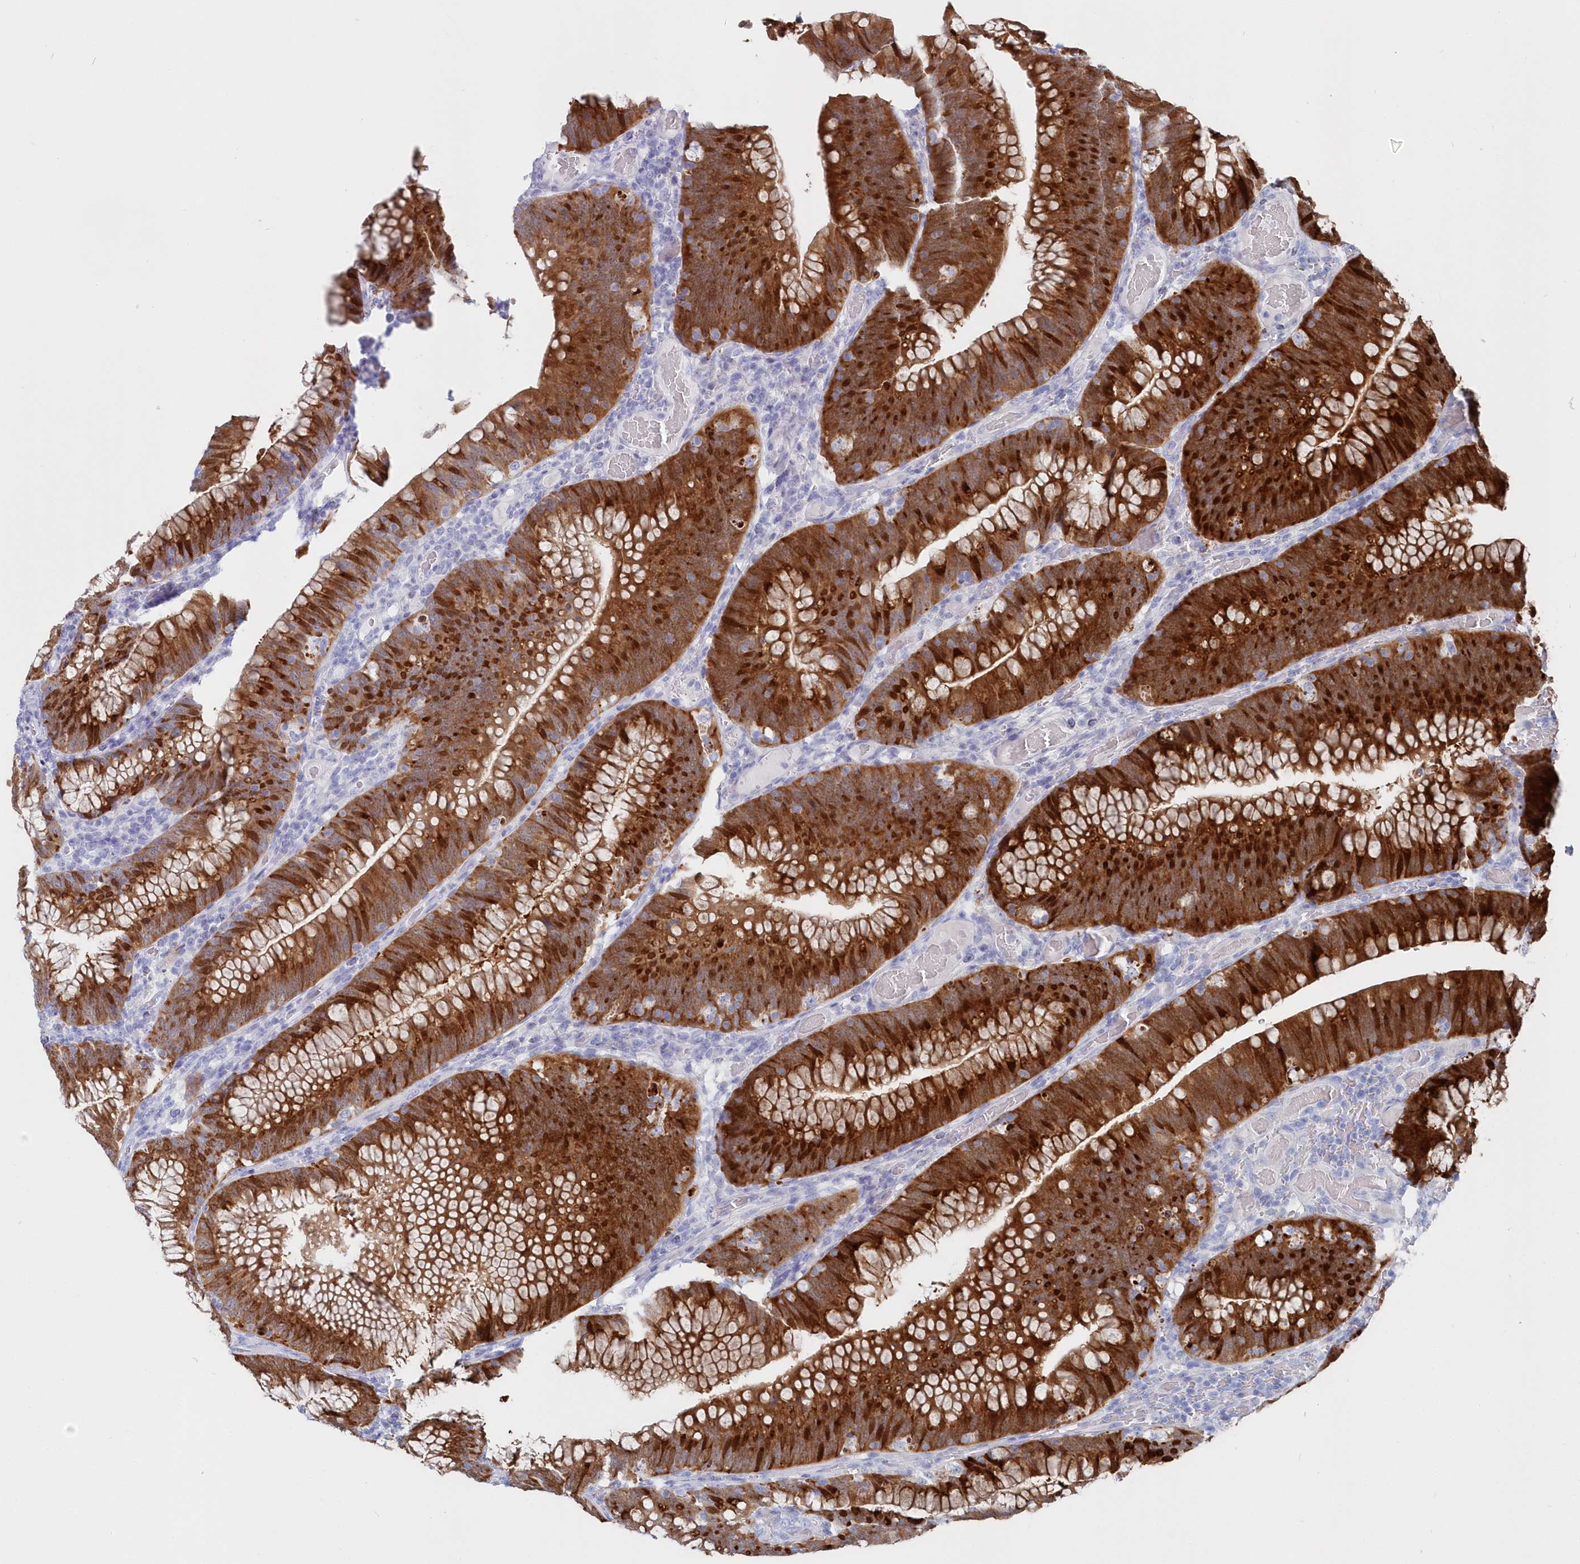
{"staining": {"intensity": "strong", "quantity": ">75%", "location": "cytoplasmic/membranous"}, "tissue": "colorectal cancer", "cell_type": "Tumor cells", "image_type": "cancer", "snomed": [{"axis": "morphology", "description": "Normal tissue, NOS"}, {"axis": "topography", "description": "Colon"}], "caption": "A histopathology image showing strong cytoplasmic/membranous expression in approximately >75% of tumor cells in colorectal cancer, as visualized by brown immunohistochemical staining.", "gene": "CSNK1G2", "patient": {"sex": "female", "age": 82}}